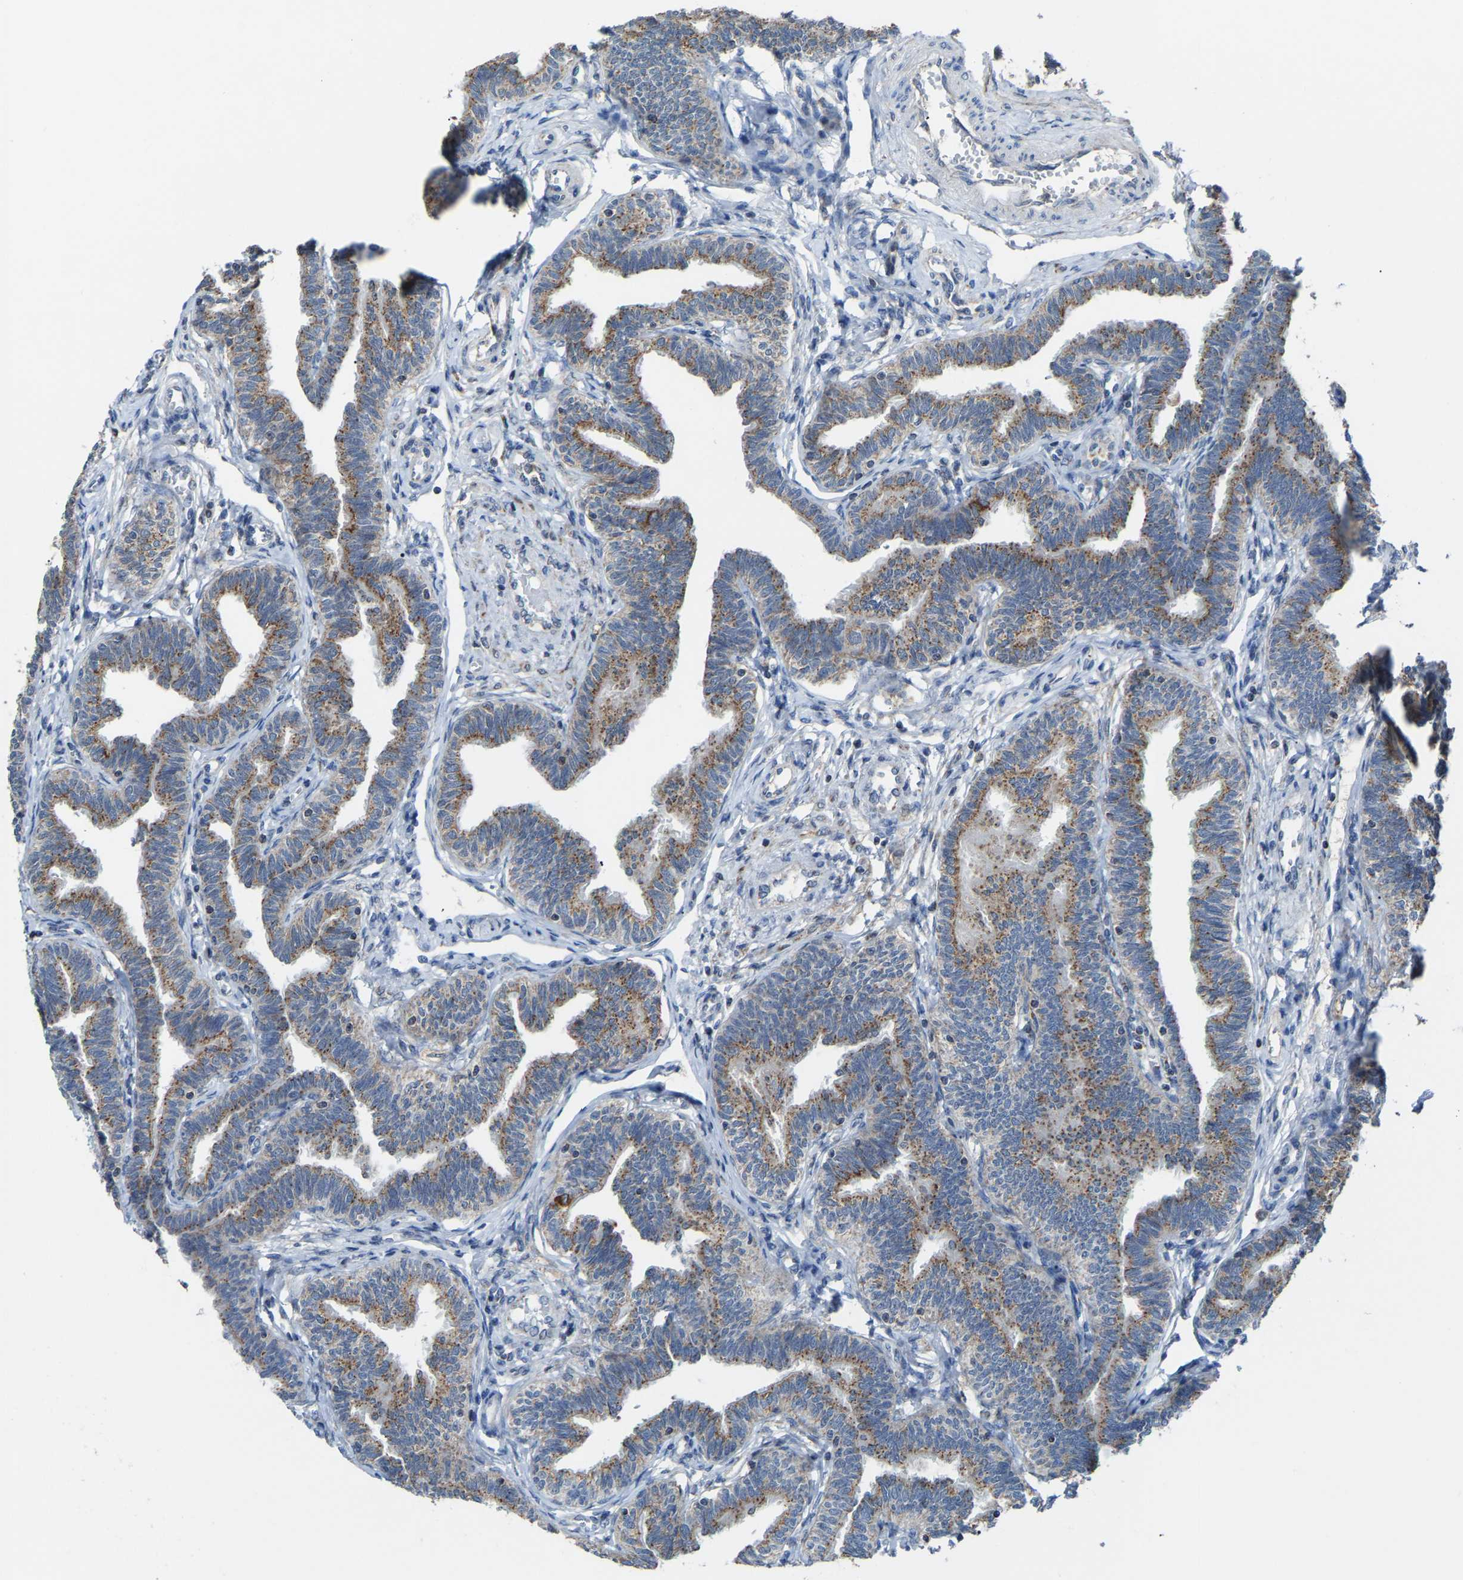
{"staining": {"intensity": "moderate", "quantity": ">75%", "location": "cytoplasmic/membranous"}, "tissue": "fallopian tube", "cell_type": "Glandular cells", "image_type": "normal", "snomed": [{"axis": "morphology", "description": "Normal tissue, NOS"}, {"axis": "topography", "description": "Fallopian tube"}, {"axis": "topography", "description": "Ovary"}], "caption": "About >75% of glandular cells in unremarkable fallopian tube demonstrate moderate cytoplasmic/membranous protein staining as visualized by brown immunohistochemical staining.", "gene": "CANT1", "patient": {"sex": "female", "age": 23}}